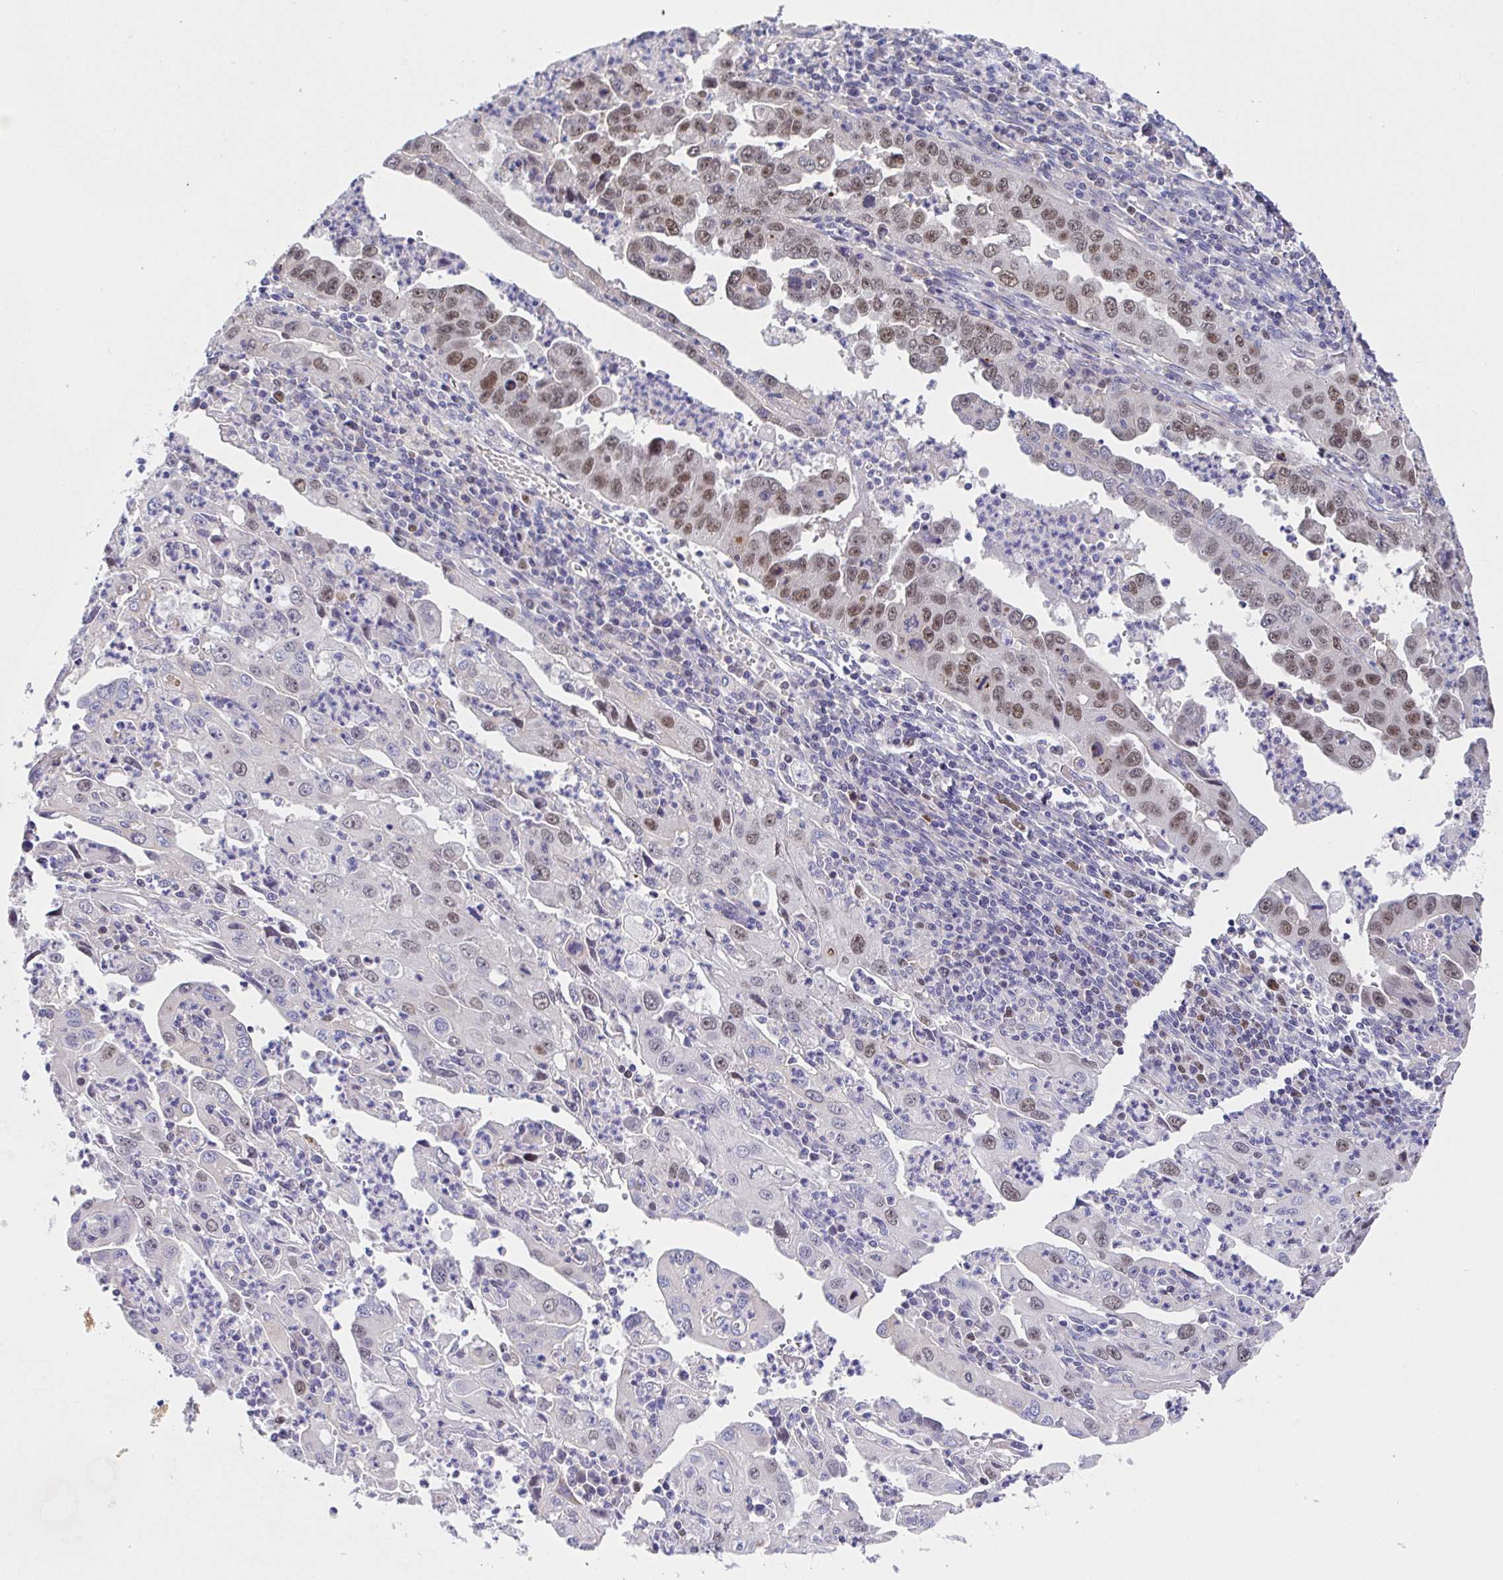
{"staining": {"intensity": "moderate", "quantity": "<25%", "location": "nuclear"}, "tissue": "endometrial cancer", "cell_type": "Tumor cells", "image_type": "cancer", "snomed": [{"axis": "morphology", "description": "Adenocarcinoma, NOS"}, {"axis": "topography", "description": "Uterus"}], "caption": "Endometrial adenocarcinoma tissue displays moderate nuclear expression in about <25% of tumor cells, visualized by immunohistochemistry.", "gene": "TIMELESS", "patient": {"sex": "female", "age": 62}}